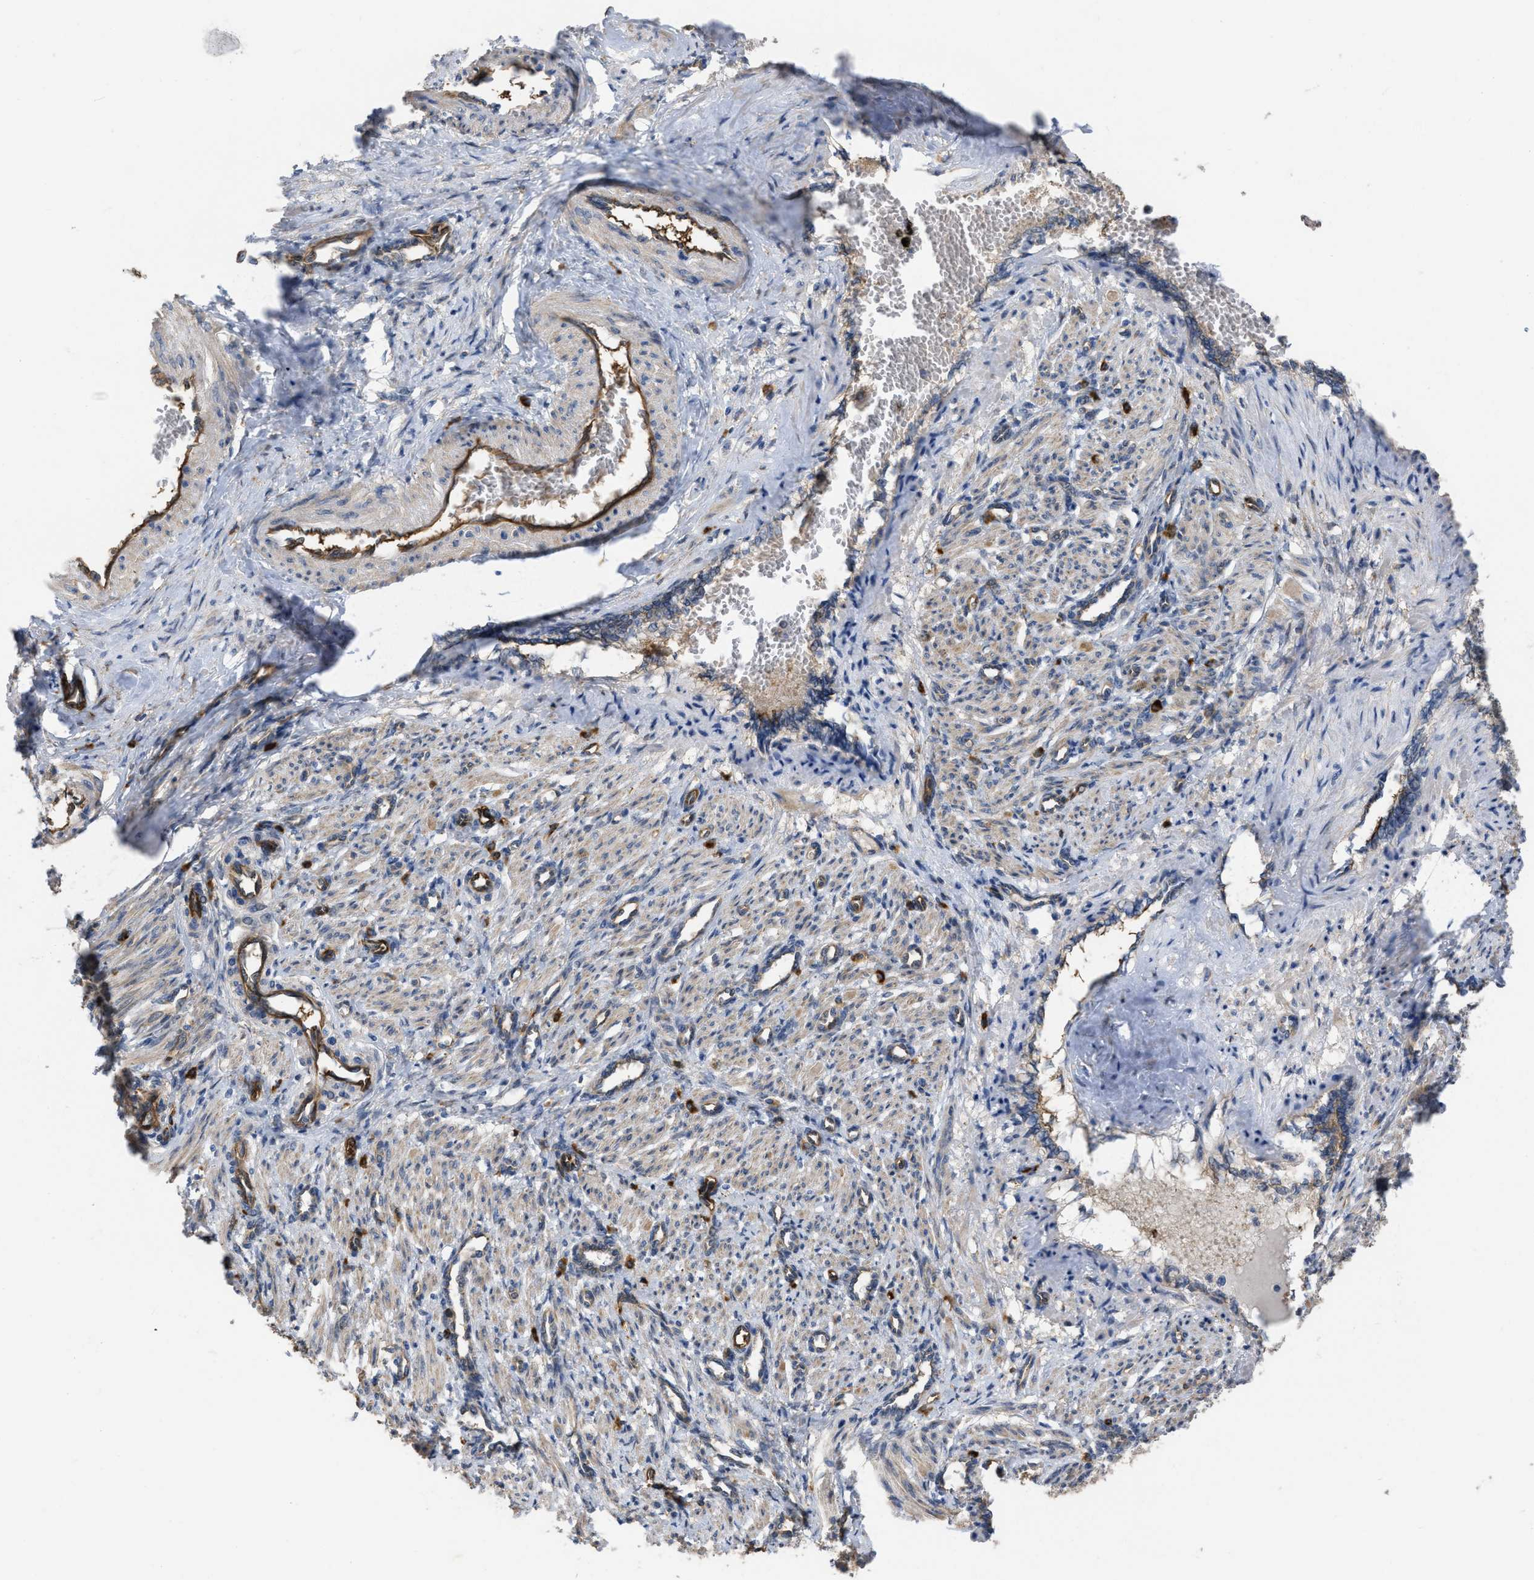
{"staining": {"intensity": "weak", "quantity": ">75%", "location": "cytoplasmic/membranous"}, "tissue": "smooth muscle", "cell_type": "Smooth muscle cells", "image_type": "normal", "snomed": [{"axis": "morphology", "description": "Normal tissue, NOS"}, {"axis": "topography", "description": "Endometrium"}], "caption": "Protein expression analysis of unremarkable smooth muscle reveals weak cytoplasmic/membranous positivity in about >75% of smooth muscle cells. The staining was performed using DAB to visualize the protein expression in brown, while the nuclei were stained in blue with hematoxylin (Magnification: 20x).", "gene": "SLC4A11", "patient": {"sex": "female", "age": 33}}